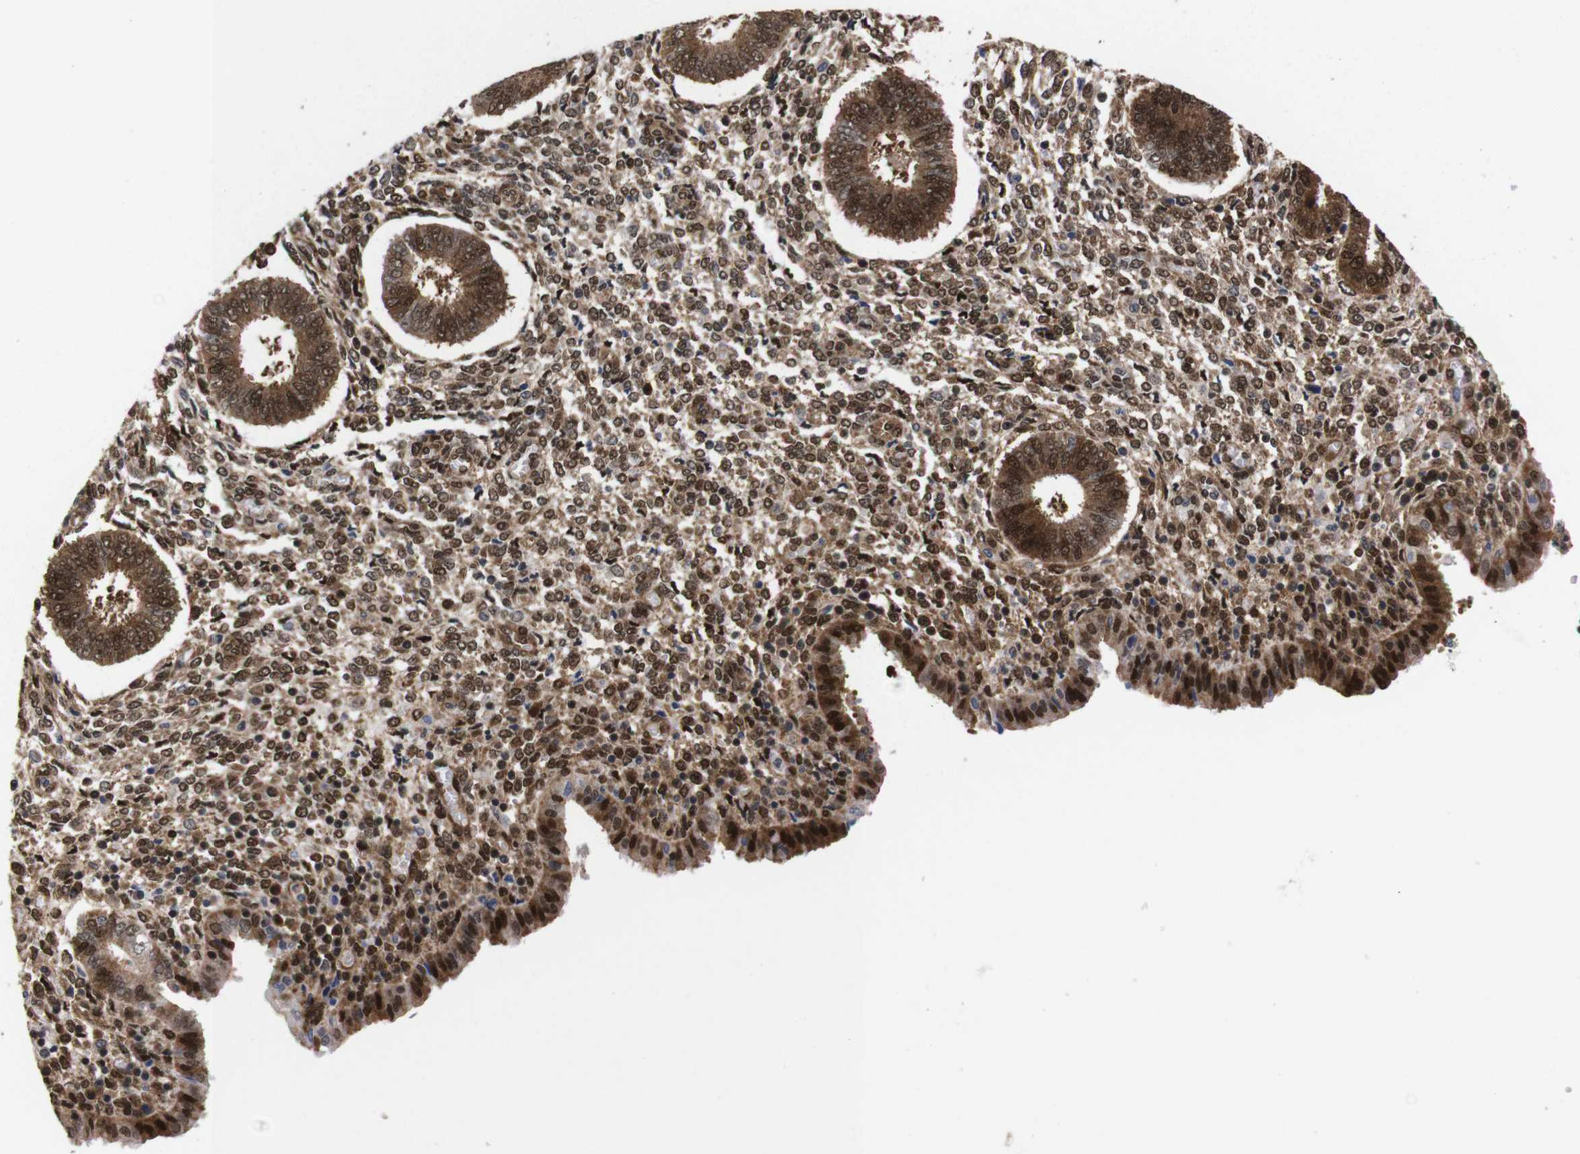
{"staining": {"intensity": "moderate", "quantity": "25%-75%", "location": "cytoplasmic/membranous,nuclear"}, "tissue": "endometrium", "cell_type": "Cells in endometrial stroma", "image_type": "normal", "snomed": [{"axis": "morphology", "description": "Normal tissue, NOS"}, {"axis": "topography", "description": "Endometrium"}], "caption": "The histopathology image demonstrates staining of unremarkable endometrium, revealing moderate cytoplasmic/membranous,nuclear protein positivity (brown color) within cells in endometrial stroma. (IHC, brightfield microscopy, high magnification).", "gene": "UBQLN2", "patient": {"sex": "female", "age": 35}}